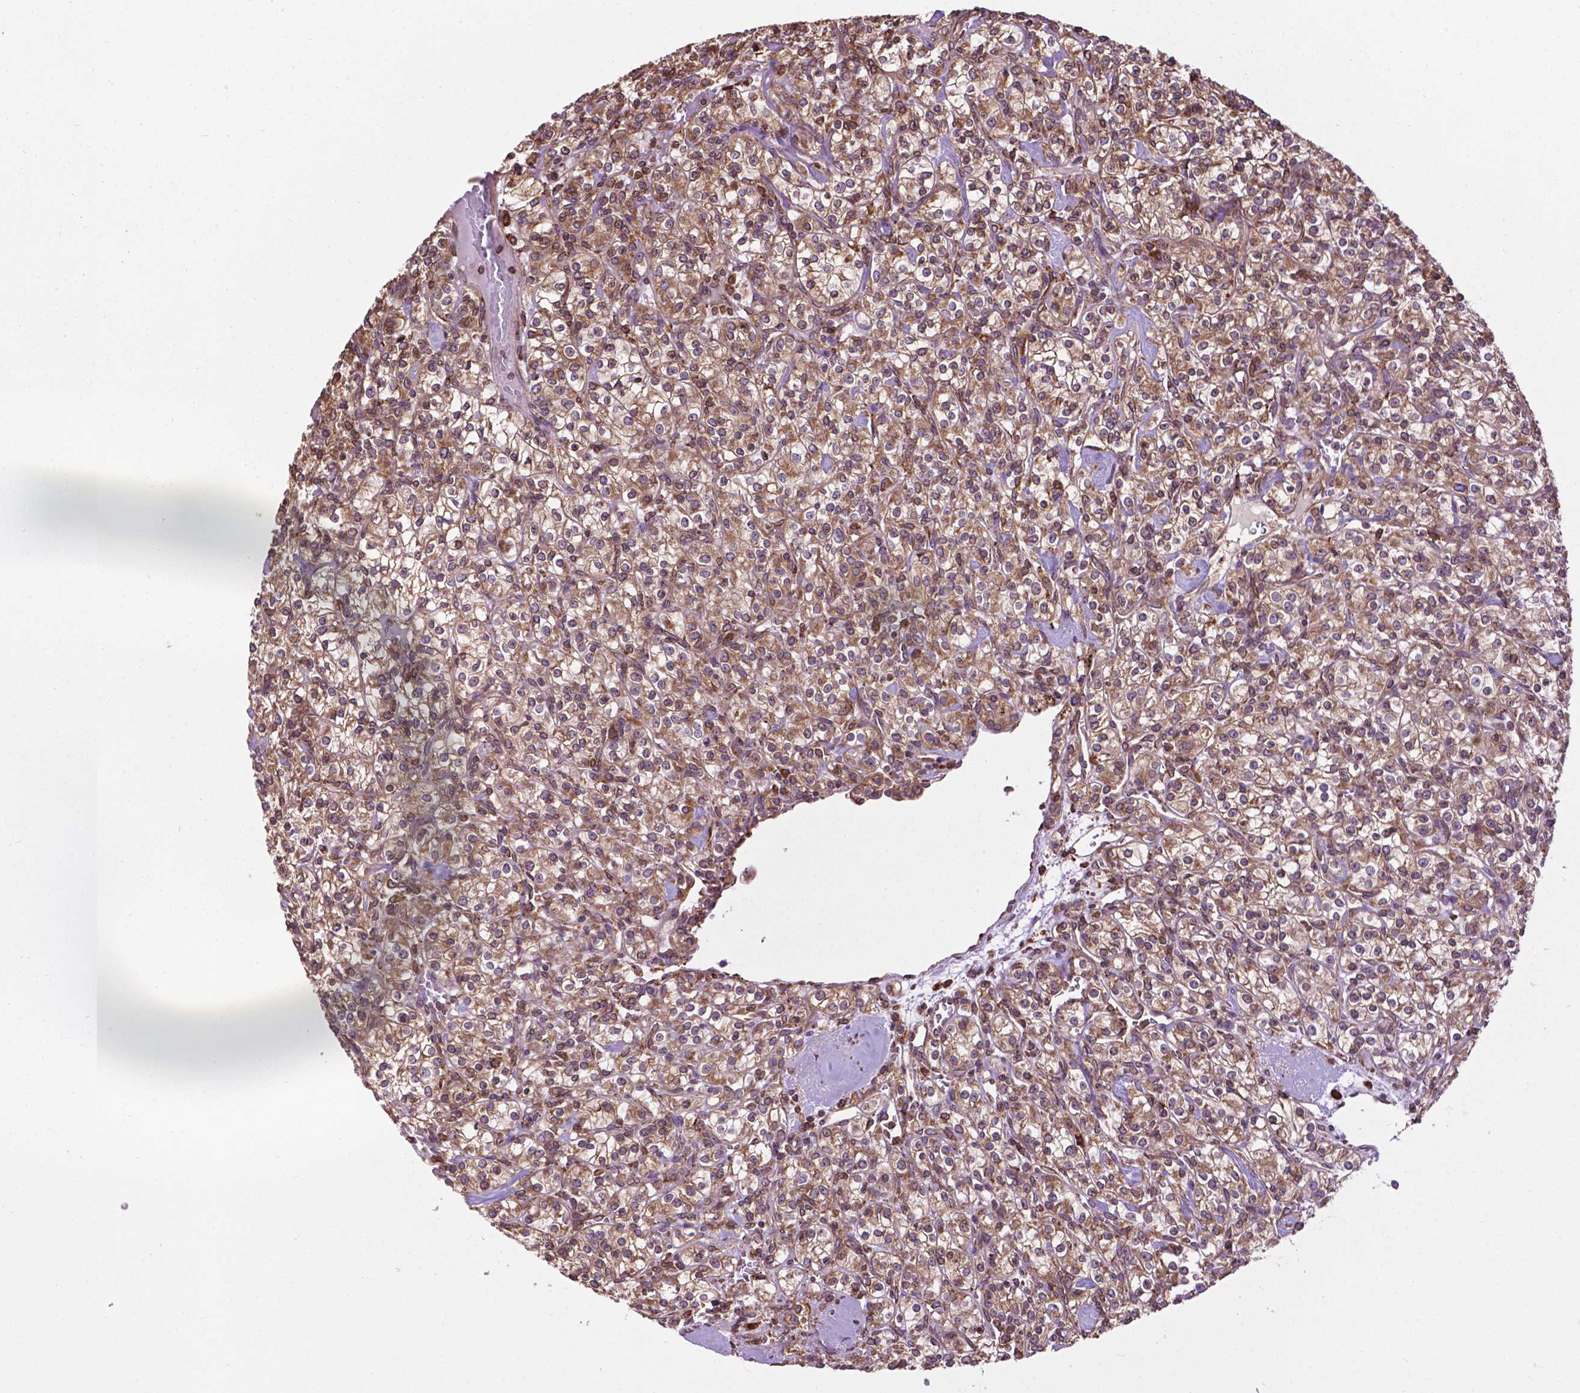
{"staining": {"intensity": "moderate", "quantity": ">75%", "location": "cytoplasmic/membranous"}, "tissue": "renal cancer", "cell_type": "Tumor cells", "image_type": "cancer", "snomed": [{"axis": "morphology", "description": "Adenocarcinoma, NOS"}, {"axis": "topography", "description": "Kidney"}], "caption": "A brown stain labels moderate cytoplasmic/membranous positivity of a protein in renal cancer (adenocarcinoma) tumor cells. (Stains: DAB in brown, nuclei in blue, Microscopy: brightfield microscopy at high magnification).", "gene": "GANAB", "patient": {"sex": "male", "age": 77}}